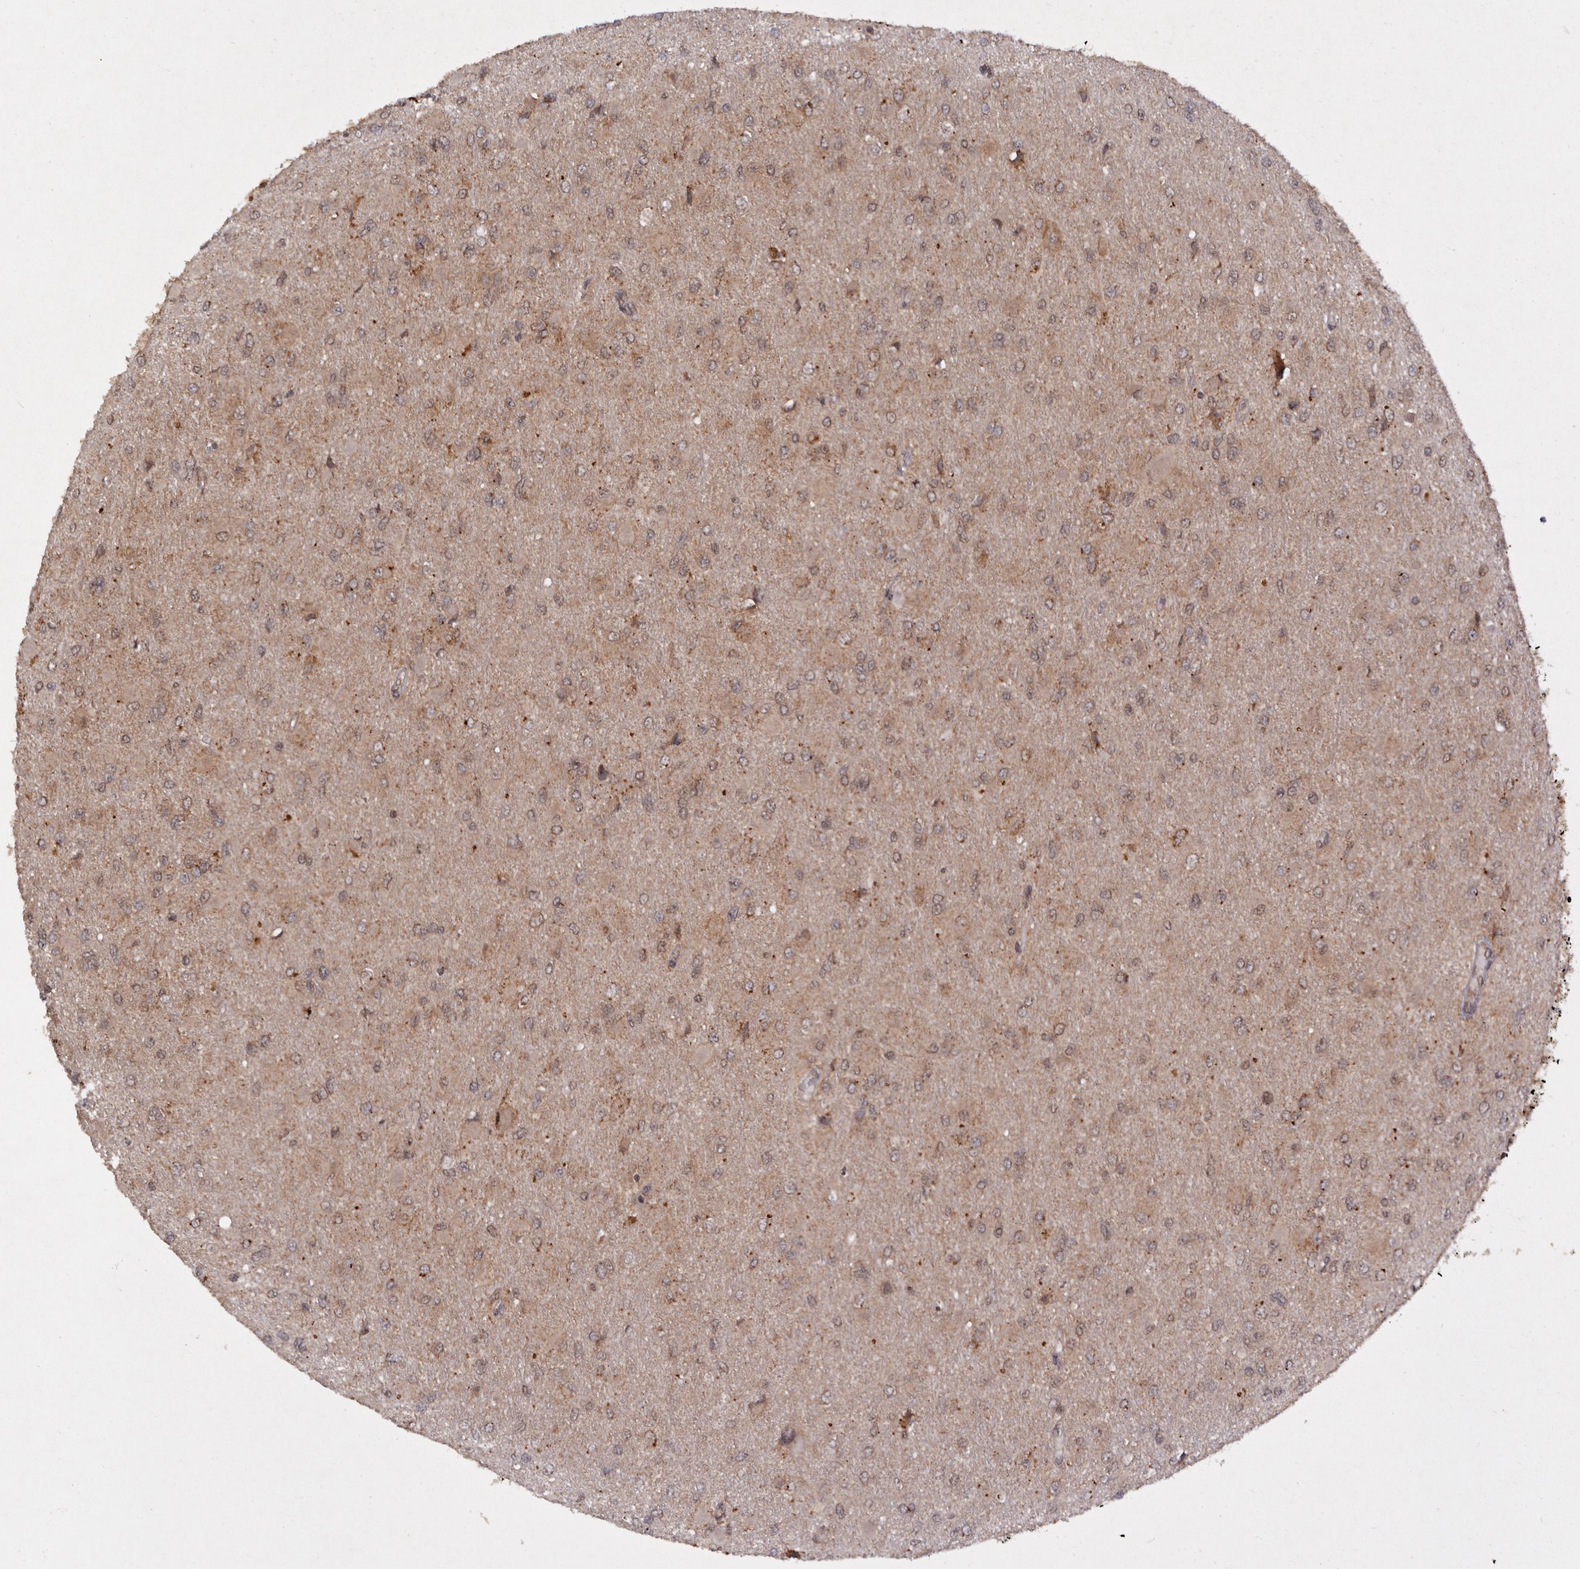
{"staining": {"intensity": "weak", "quantity": ">75%", "location": "cytoplasmic/membranous,nuclear"}, "tissue": "glioma", "cell_type": "Tumor cells", "image_type": "cancer", "snomed": [{"axis": "morphology", "description": "Glioma, malignant, High grade"}, {"axis": "topography", "description": "Cerebral cortex"}], "caption": "High-power microscopy captured an IHC histopathology image of glioma, revealing weak cytoplasmic/membranous and nuclear staining in approximately >75% of tumor cells.", "gene": "TARS2", "patient": {"sex": "female", "age": 36}}